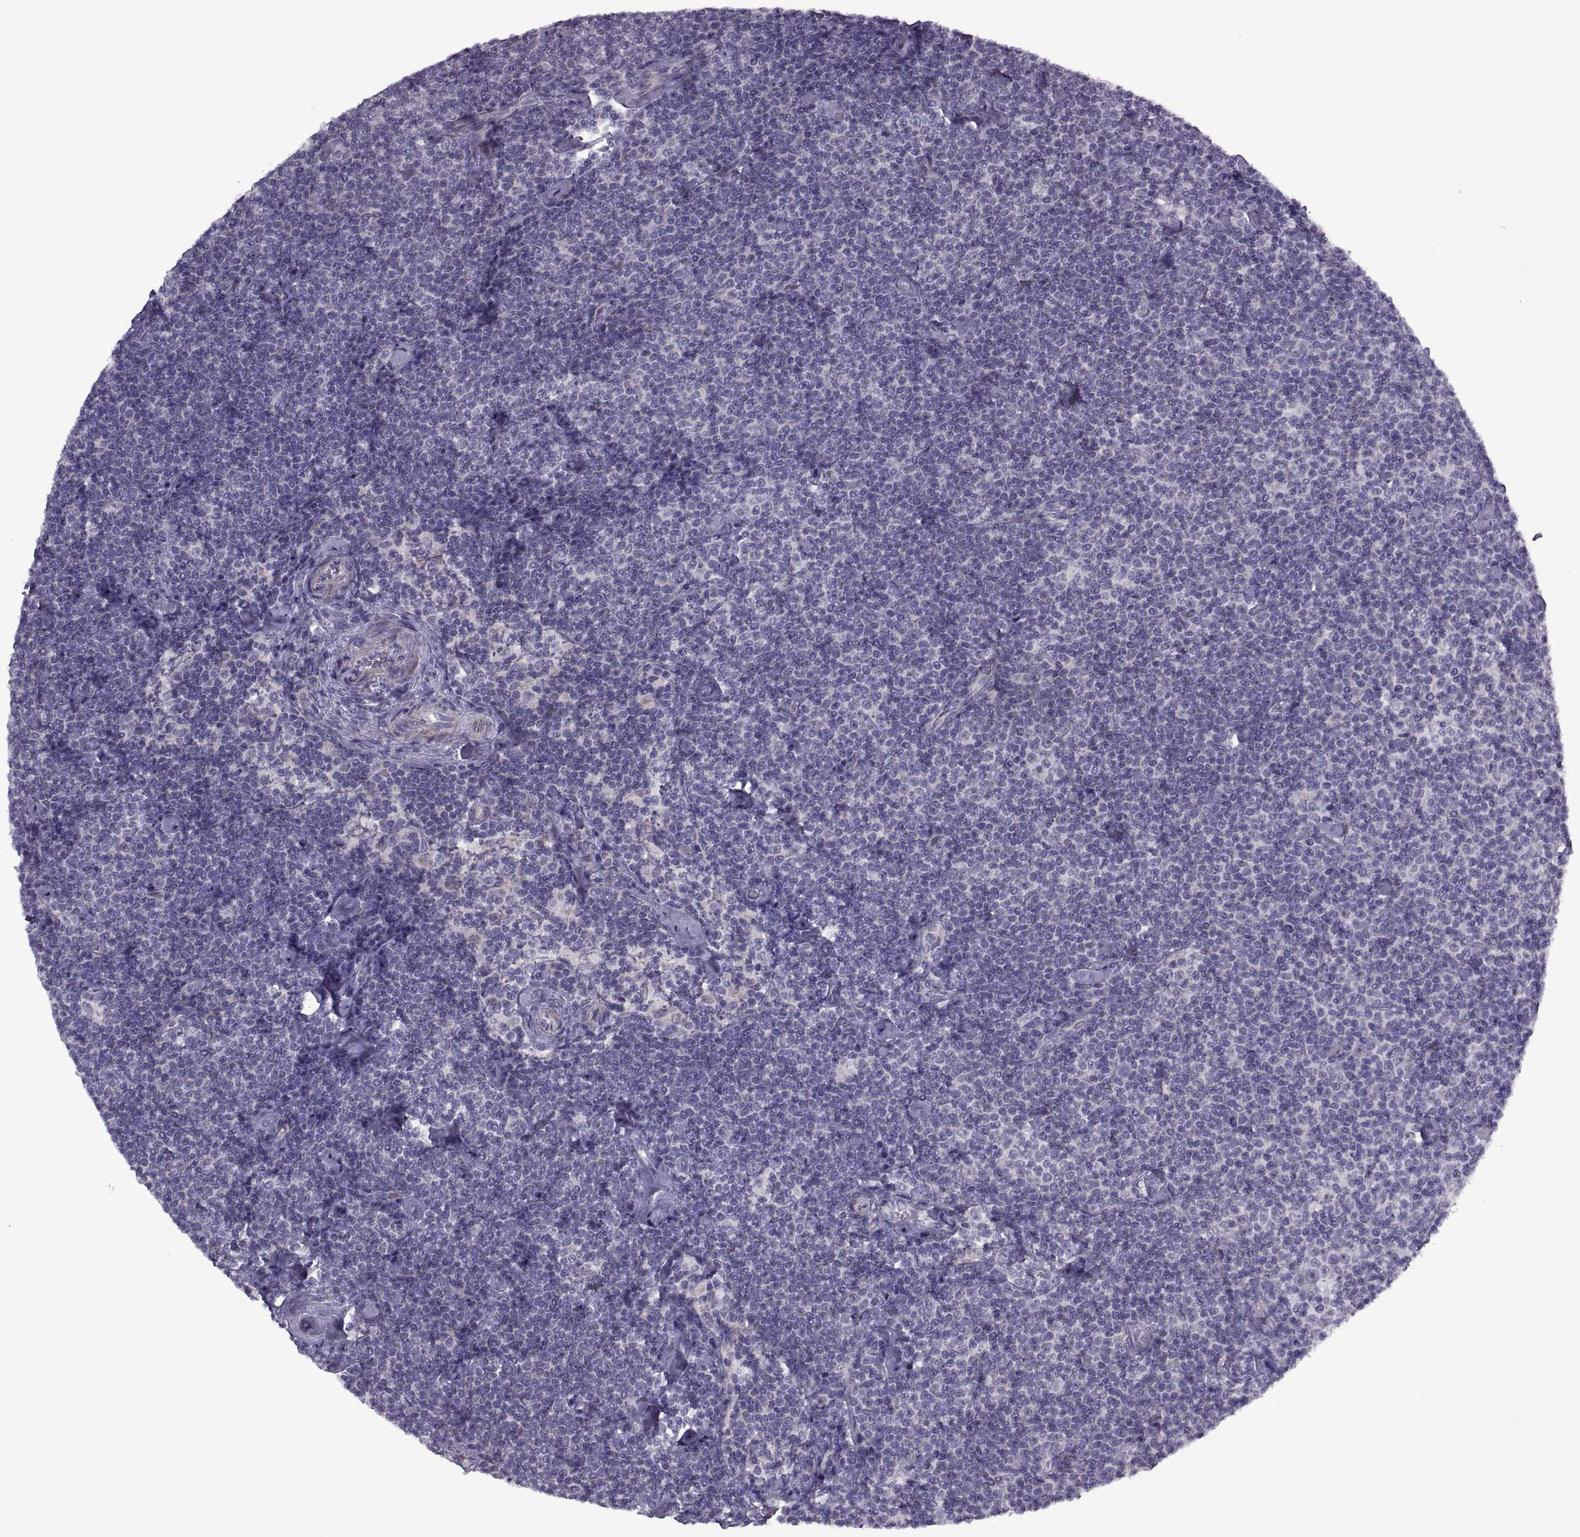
{"staining": {"intensity": "negative", "quantity": "none", "location": "none"}, "tissue": "lymphoma", "cell_type": "Tumor cells", "image_type": "cancer", "snomed": [{"axis": "morphology", "description": "Malignant lymphoma, non-Hodgkin's type, Low grade"}, {"axis": "topography", "description": "Lymph node"}], "caption": "Lymphoma was stained to show a protein in brown. There is no significant staining in tumor cells.", "gene": "RIPK4", "patient": {"sex": "male", "age": 81}}